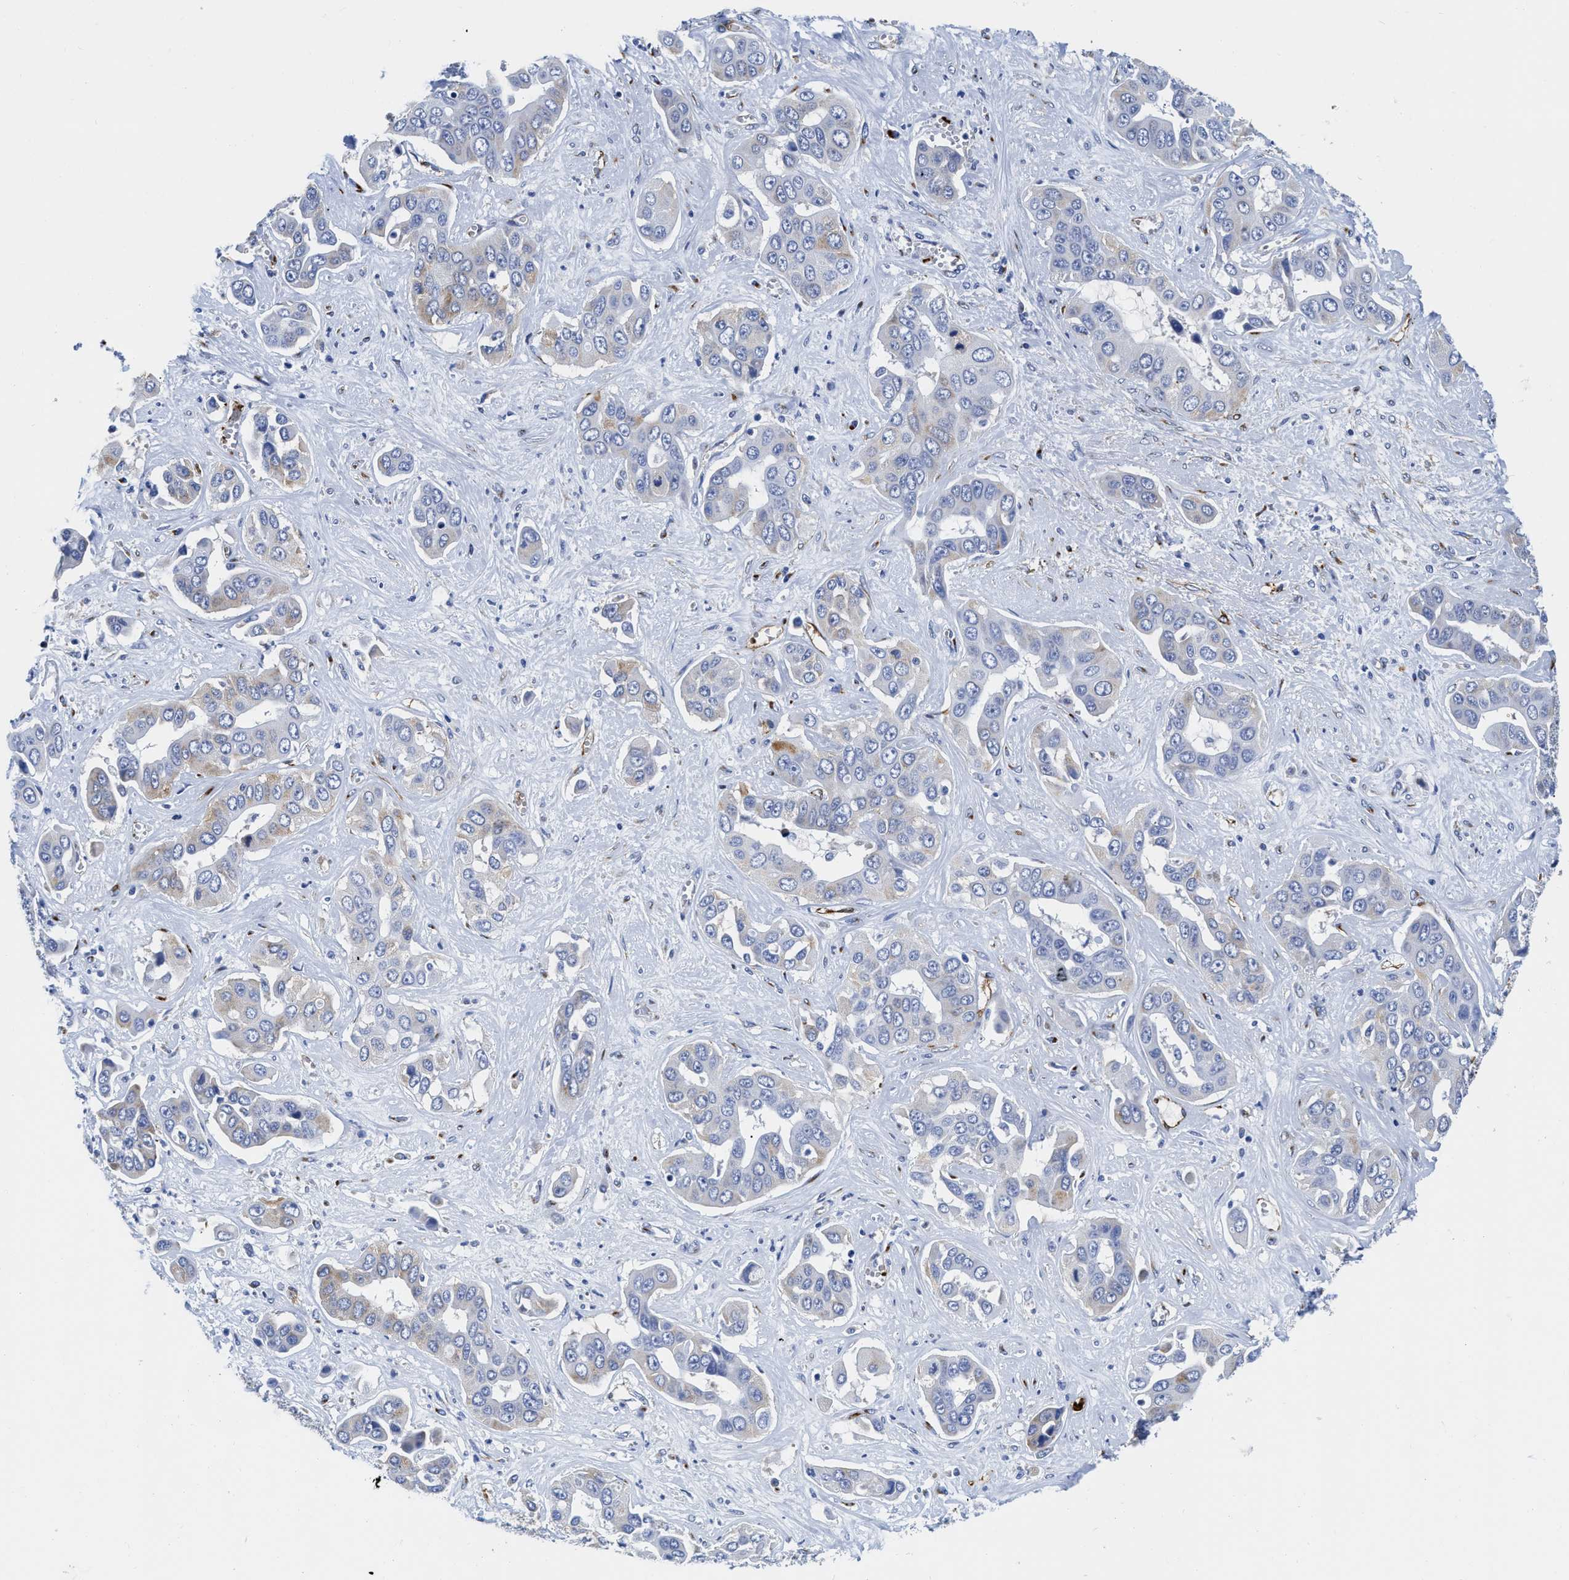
{"staining": {"intensity": "weak", "quantity": "<25%", "location": "cytoplasmic/membranous"}, "tissue": "liver cancer", "cell_type": "Tumor cells", "image_type": "cancer", "snomed": [{"axis": "morphology", "description": "Cholangiocarcinoma"}, {"axis": "topography", "description": "Liver"}], "caption": "Liver cholangiocarcinoma was stained to show a protein in brown. There is no significant staining in tumor cells.", "gene": "TVP23B", "patient": {"sex": "female", "age": 52}}